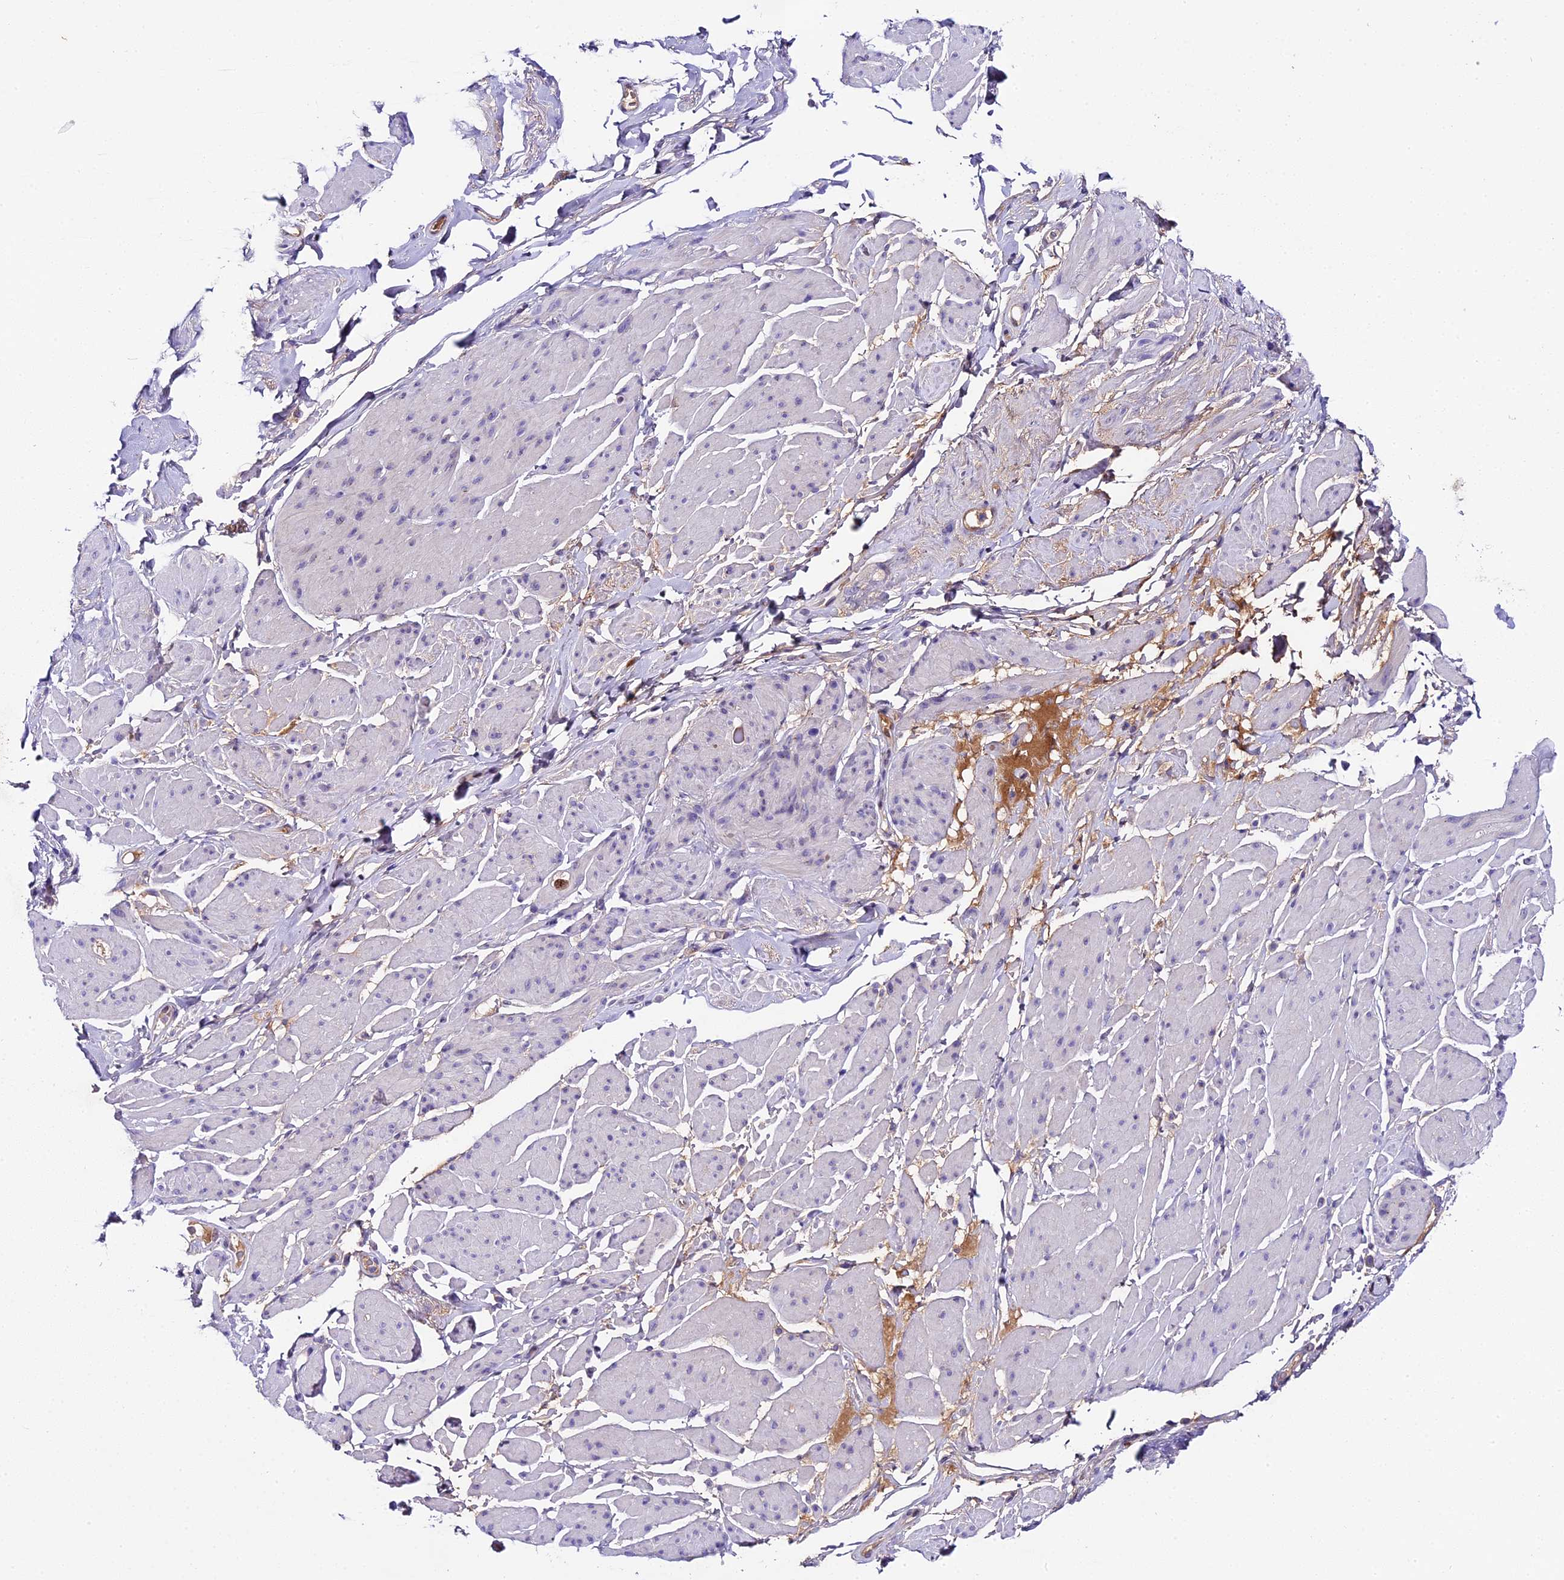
{"staining": {"intensity": "negative", "quantity": "none", "location": "none"}, "tissue": "smooth muscle", "cell_type": "Smooth muscle cells", "image_type": "normal", "snomed": [{"axis": "morphology", "description": "Normal tissue, NOS"}, {"axis": "topography", "description": "Smooth muscle"}, {"axis": "topography", "description": "Peripheral nerve tissue"}], "caption": "High magnification brightfield microscopy of normal smooth muscle stained with DAB (3,3'-diaminobenzidine) (brown) and counterstained with hematoxylin (blue): smooth muscle cells show no significant expression.", "gene": "ENKD1", "patient": {"sex": "male", "age": 69}}